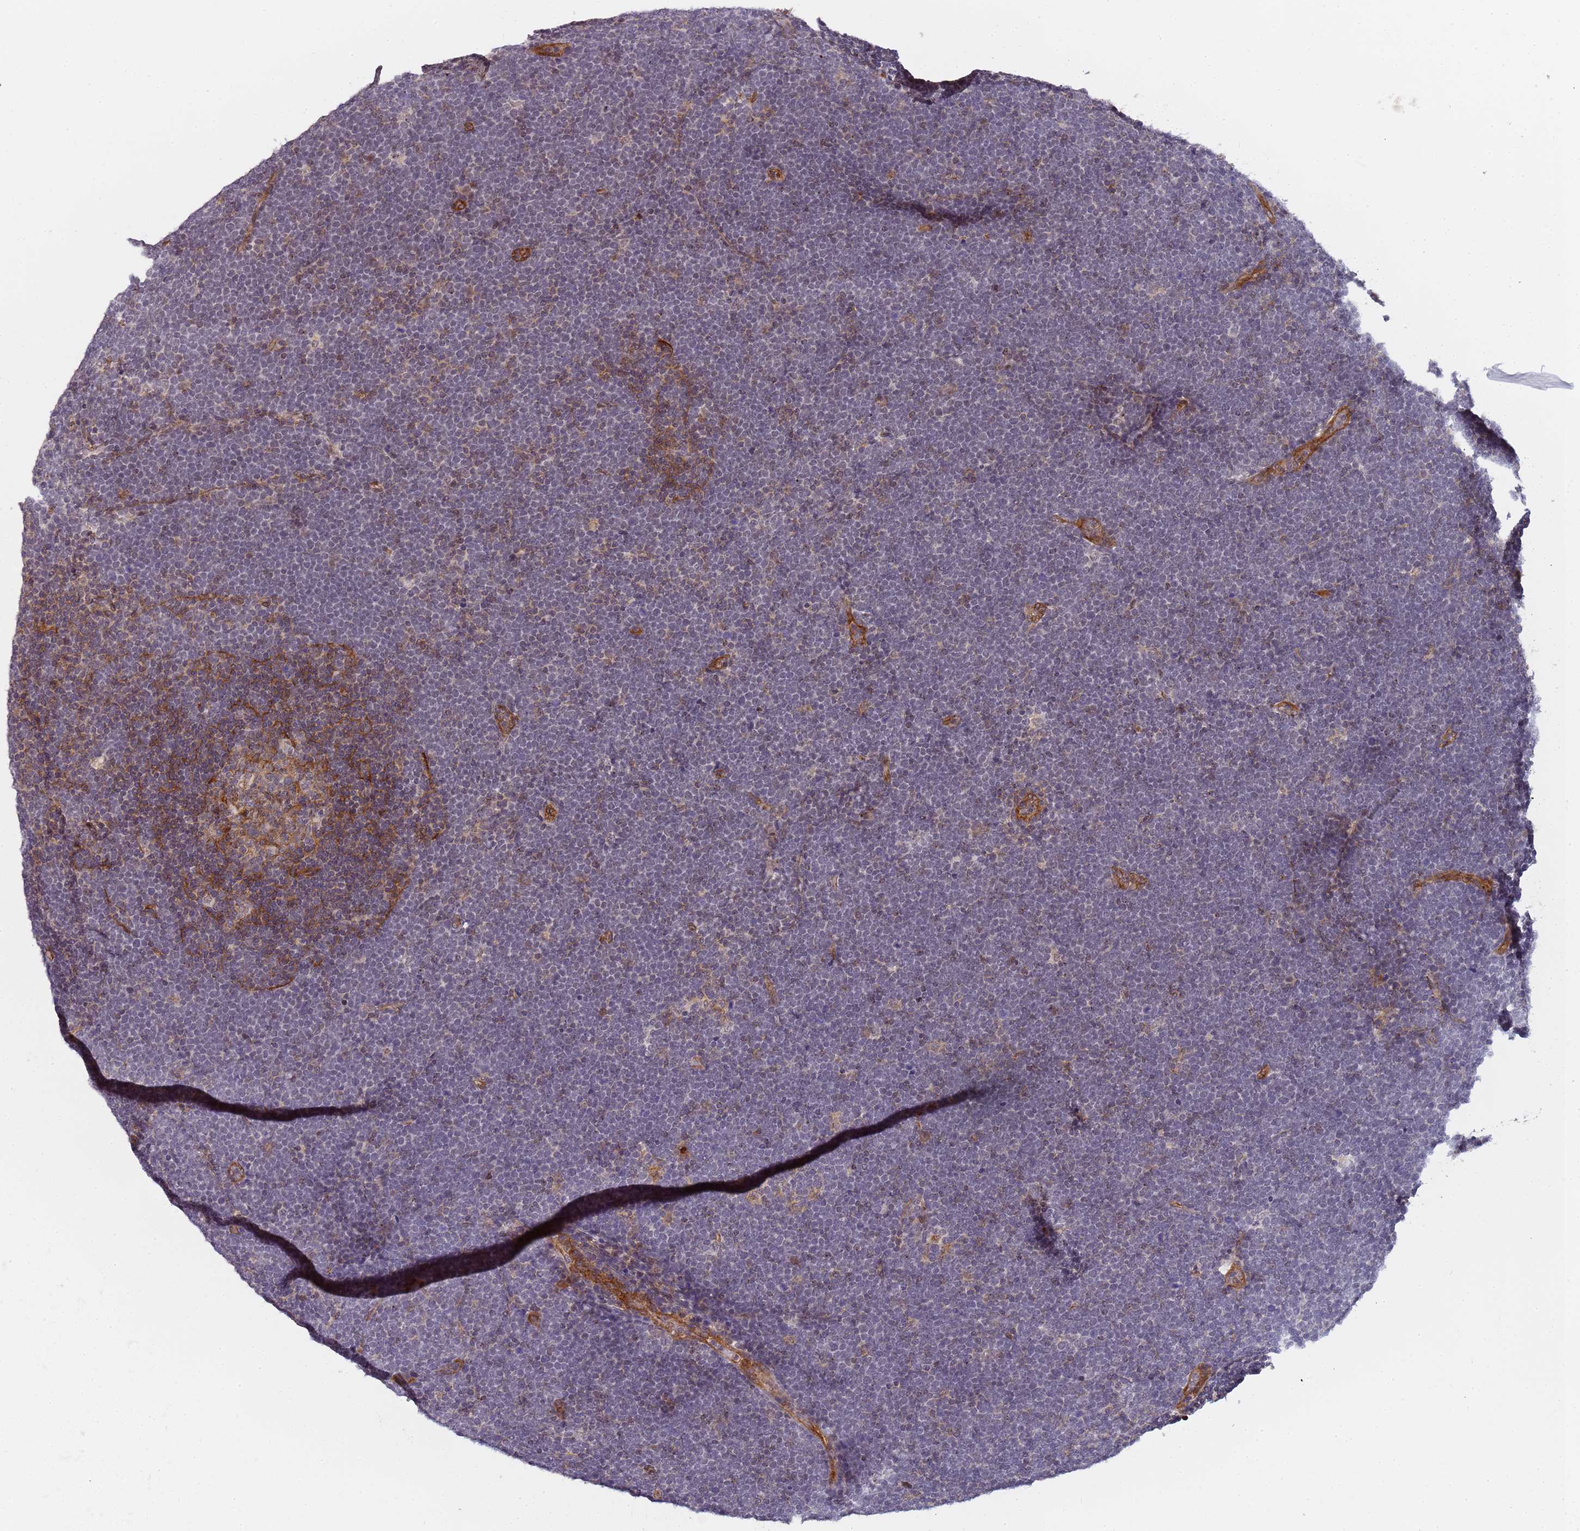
{"staining": {"intensity": "negative", "quantity": "none", "location": "none"}, "tissue": "lymphoma", "cell_type": "Tumor cells", "image_type": "cancer", "snomed": [{"axis": "morphology", "description": "Malignant lymphoma, non-Hodgkin's type, High grade"}, {"axis": "topography", "description": "Lymph node"}], "caption": "Tumor cells show no significant protein positivity in malignant lymphoma, non-Hodgkin's type (high-grade). (Brightfield microscopy of DAB immunohistochemistry at high magnification).", "gene": "EMC2", "patient": {"sex": "male", "age": 13}}